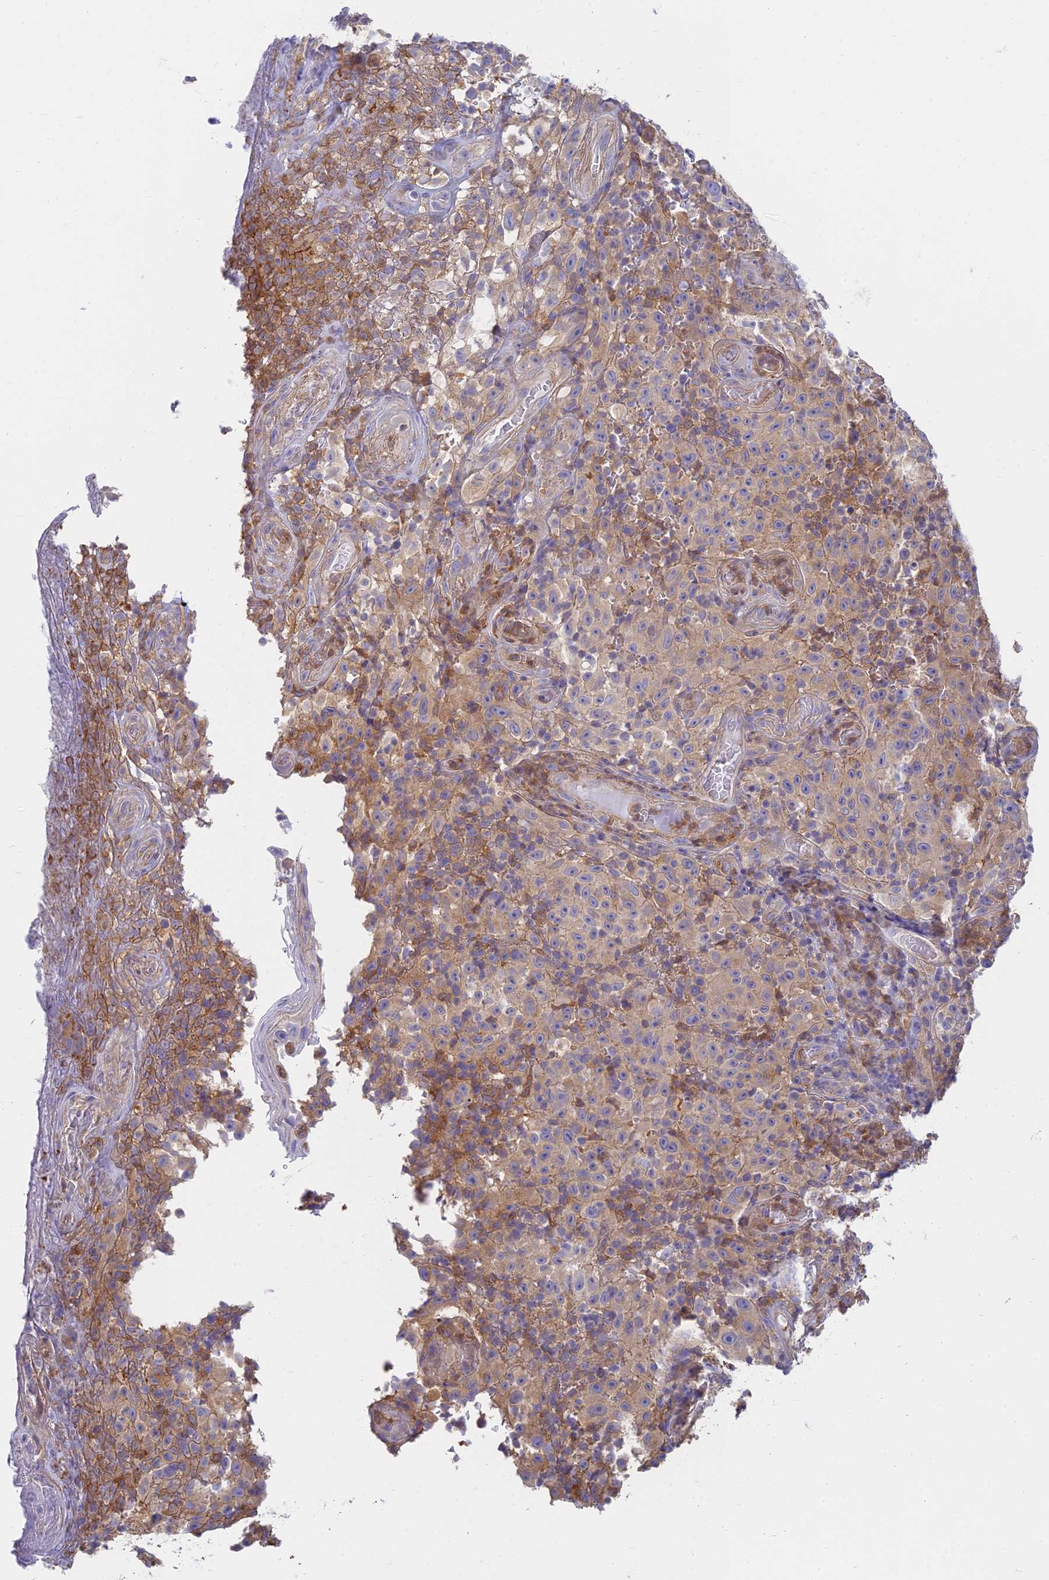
{"staining": {"intensity": "weak", "quantity": "<25%", "location": "cytoplasmic/membranous"}, "tissue": "melanoma", "cell_type": "Tumor cells", "image_type": "cancer", "snomed": [{"axis": "morphology", "description": "Malignant melanoma, NOS"}, {"axis": "topography", "description": "Skin"}], "caption": "Immunohistochemistry micrograph of human melanoma stained for a protein (brown), which demonstrates no staining in tumor cells.", "gene": "STRN4", "patient": {"sex": "female", "age": 82}}